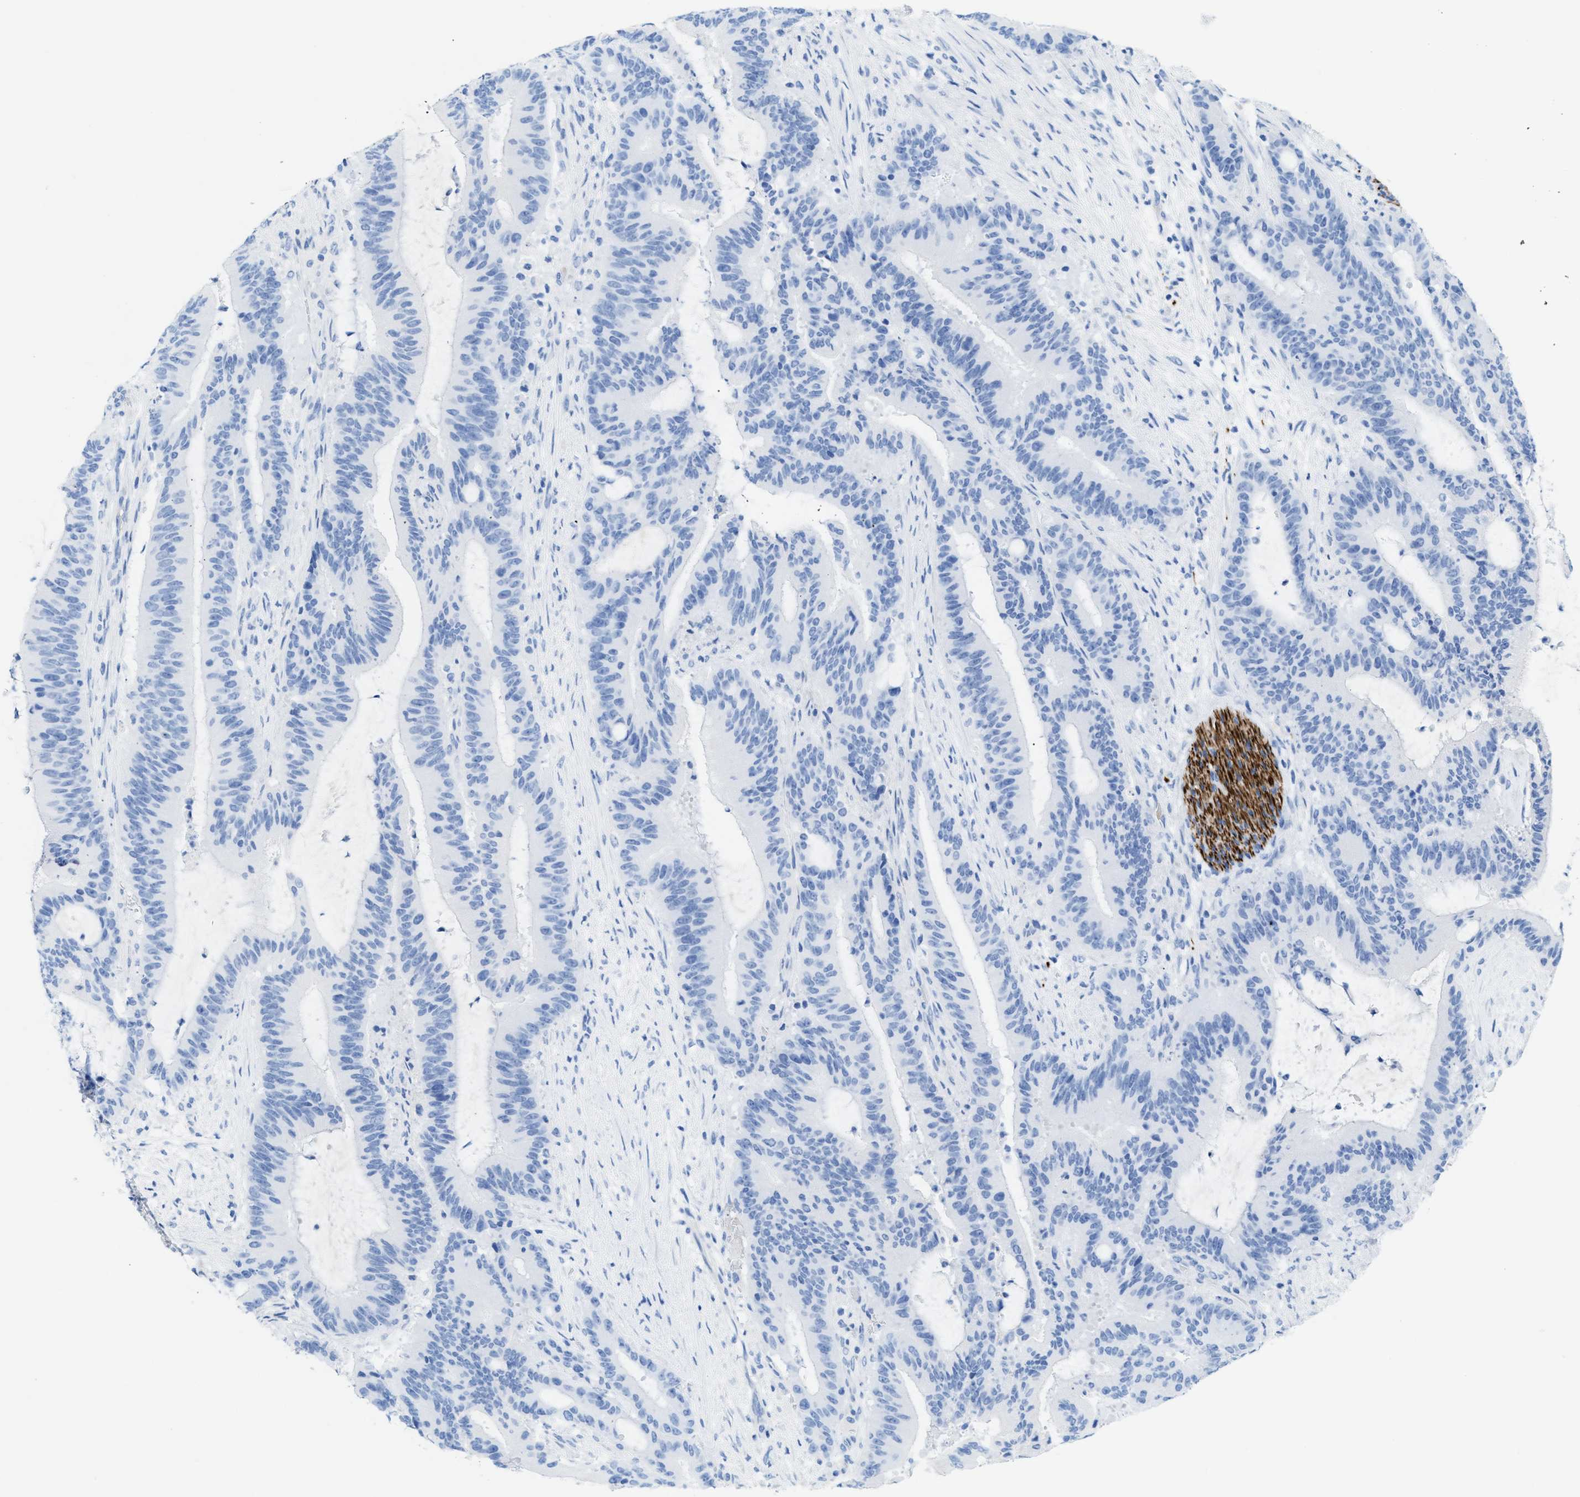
{"staining": {"intensity": "negative", "quantity": "none", "location": "none"}, "tissue": "liver cancer", "cell_type": "Tumor cells", "image_type": "cancer", "snomed": [{"axis": "morphology", "description": "Normal tissue, NOS"}, {"axis": "morphology", "description": "Cholangiocarcinoma"}, {"axis": "topography", "description": "Liver"}, {"axis": "topography", "description": "Peripheral nerve tissue"}], "caption": "Image shows no protein expression in tumor cells of cholangiocarcinoma (liver) tissue.", "gene": "ANKFN1", "patient": {"sex": "female", "age": 73}}